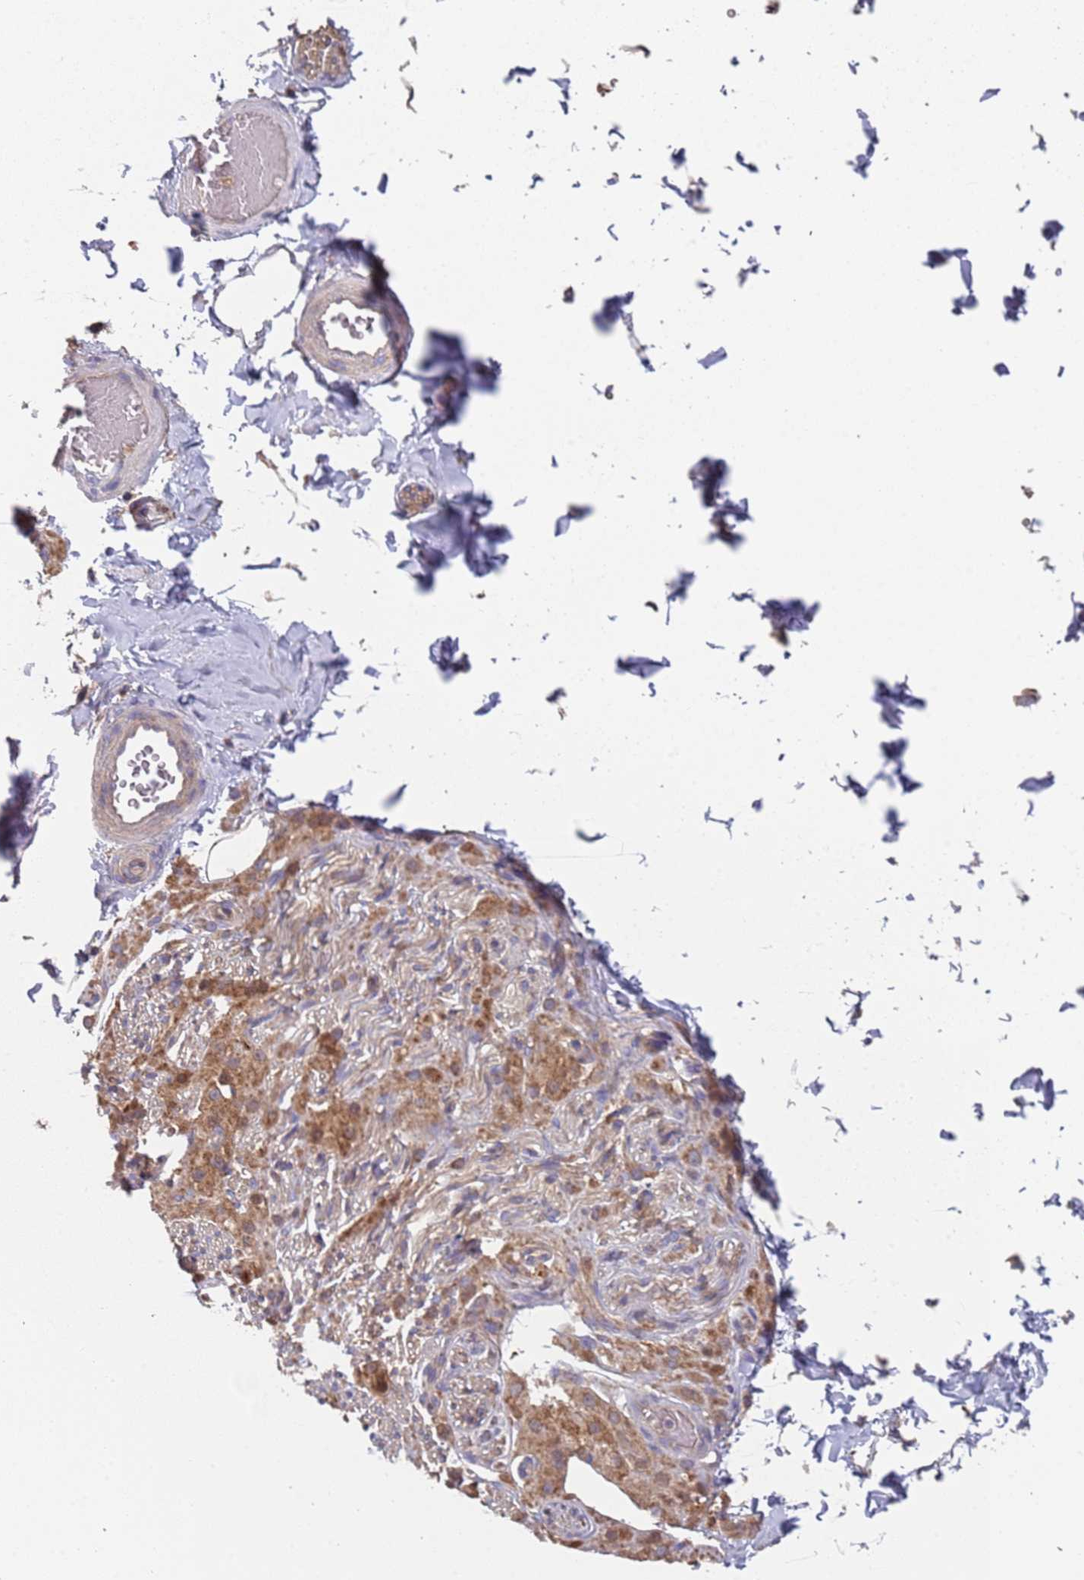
{"staining": {"intensity": "strong", "quantity": ">75%", "location": "cytoplasmic/membranous"}, "tissue": "soft tissue", "cell_type": "Chondrocytes", "image_type": "normal", "snomed": [{"axis": "morphology", "description": "Normal tissue, NOS"}, {"axis": "topography", "description": "Soft tissue"}, {"axis": "topography", "description": "Vascular tissue"}, {"axis": "topography", "description": "Peripheral nerve tissue"}], "caption": "The photomicrograph exhibits immunohistochemical staining of unremarkable soft tissue. There is strong cytoplasmic/membranous positivity is seen in about >75% of chondrocytes. (DAB (3,3'-diaminobenzidine) = brown stain, brightfield microscopy at high magnification).", "gene": "GDI1", "patient": {"sex": "male", "age": 32}}